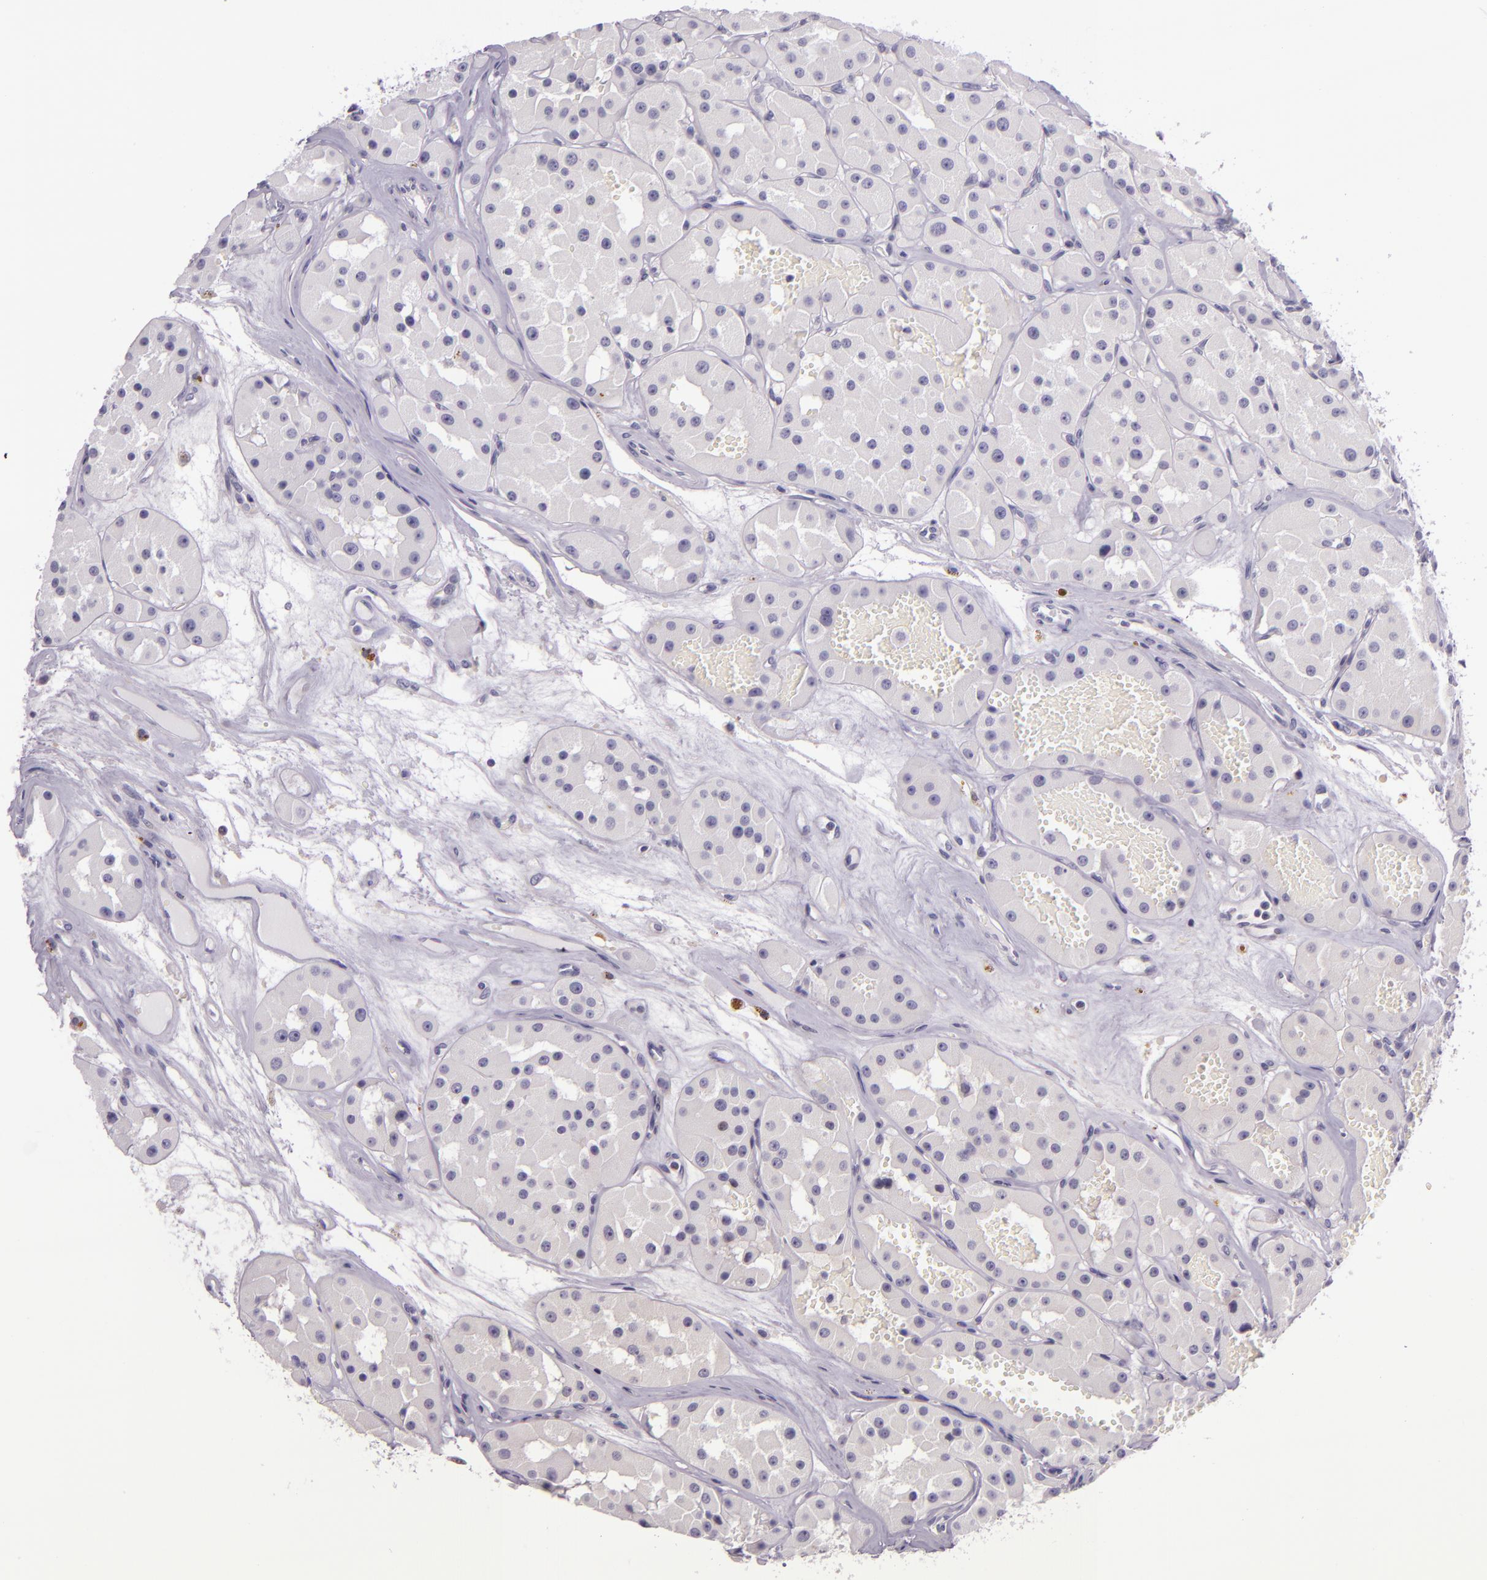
{"staining": {"intensity": "negative", "quantity": "none", "location": "none"}, "tissue": "renal cancer", "cell_type": "Tumor cells", "image_type": "cancer", "snomed": [{"axis": "morphology", "description": "Adenocarcinoma, uncertain malignant potential"}, {"axis": "topography", "description": "Kidney"}], "caption": "There is no significant positivity in tumor cells of renal adenocarcinoma,  uncertain malignant potential.", "gene": "HSP90AA1", "patient": {"sex": "male", "age": 63}}